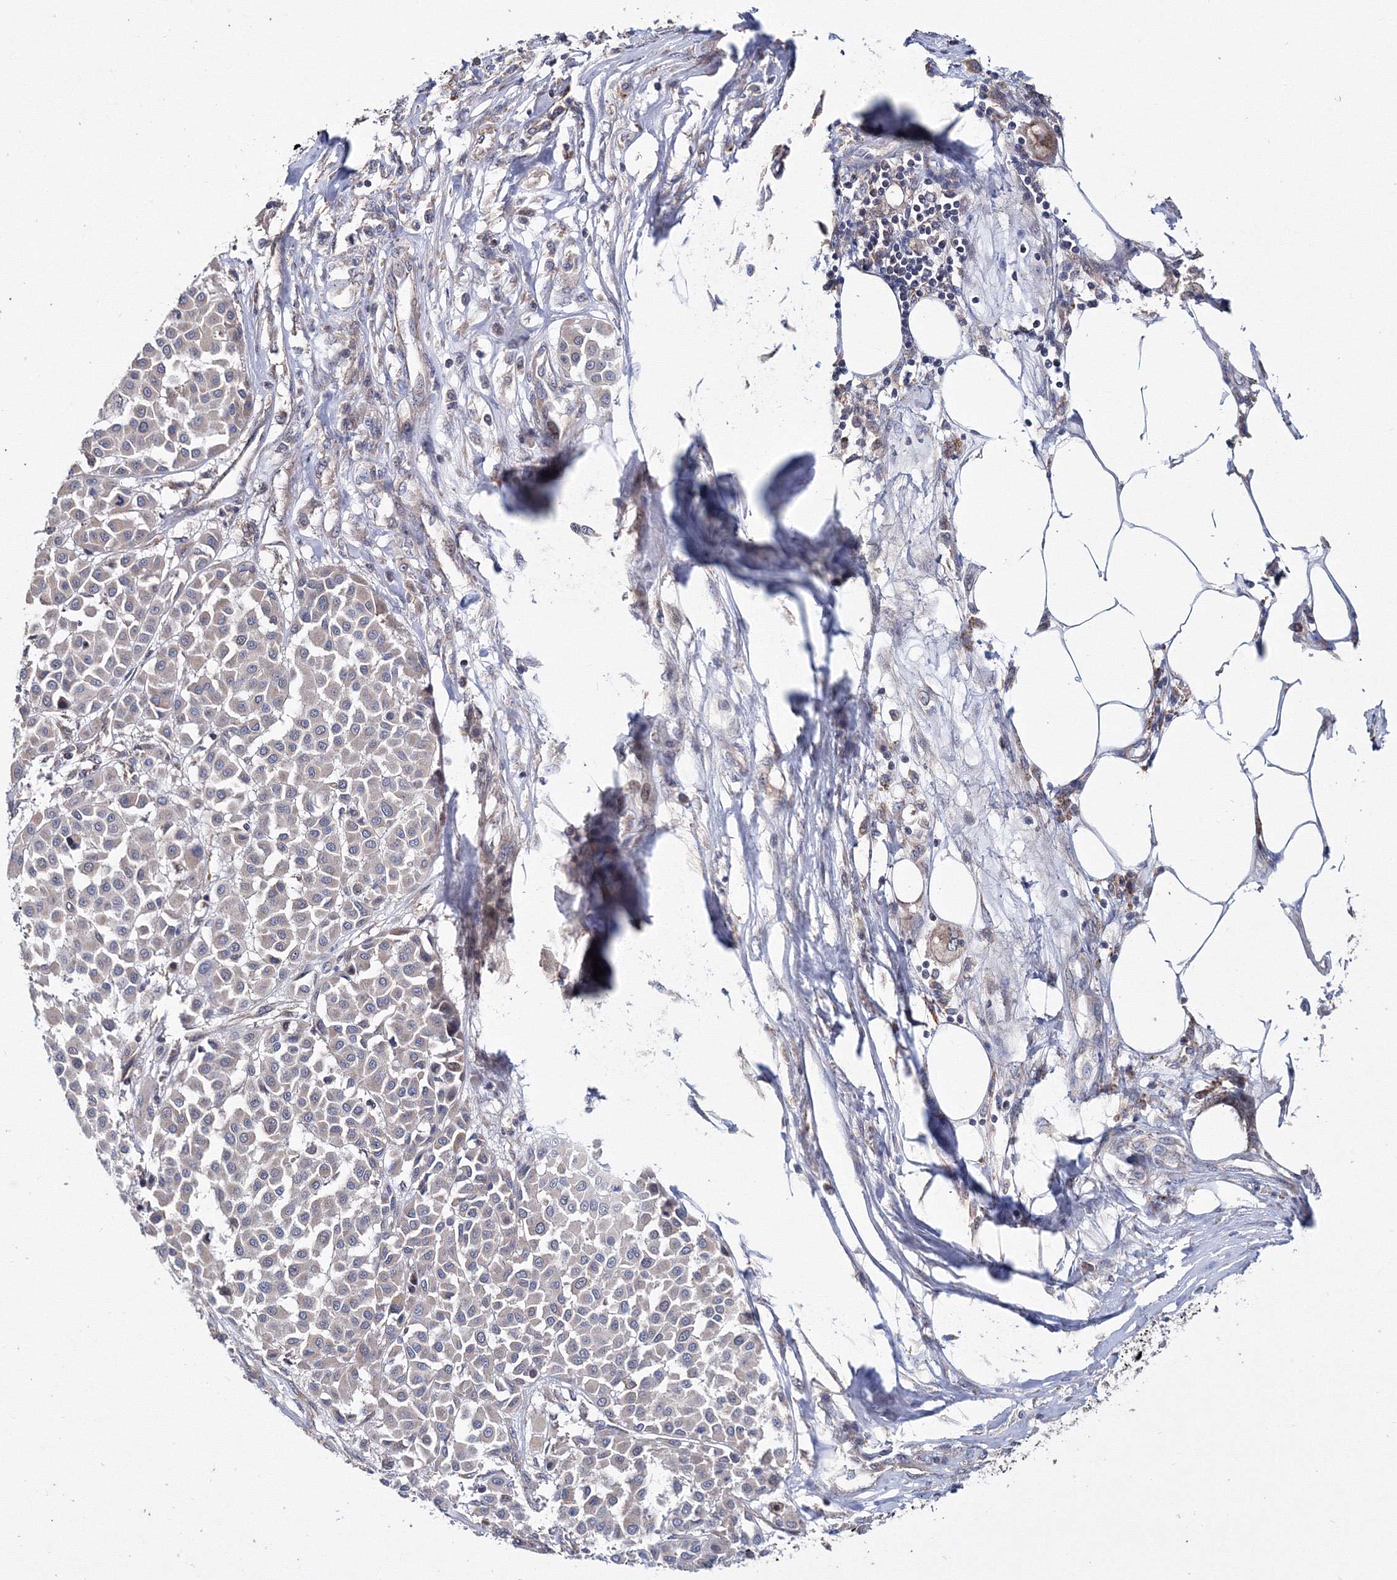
{"staining": {"intensity": "negative", "quantity": "none", "location": "none"}, "tissue": "melanoma", "cell_type": "Tumor cells", "image_type": "cancer", "snomed": [{"axis": "morphology", "description": "Malignant melanoma, Metastatic site"}, {"axis": "topography", "description": "Soft tissue"}], "caption": "This is an immunohistochemistry (IHC) photomicrograph of melanoma. There is no staining in tumor cells.", "gene": "PPP2R2B", "patient": {"sex": "male", "age": 41}}